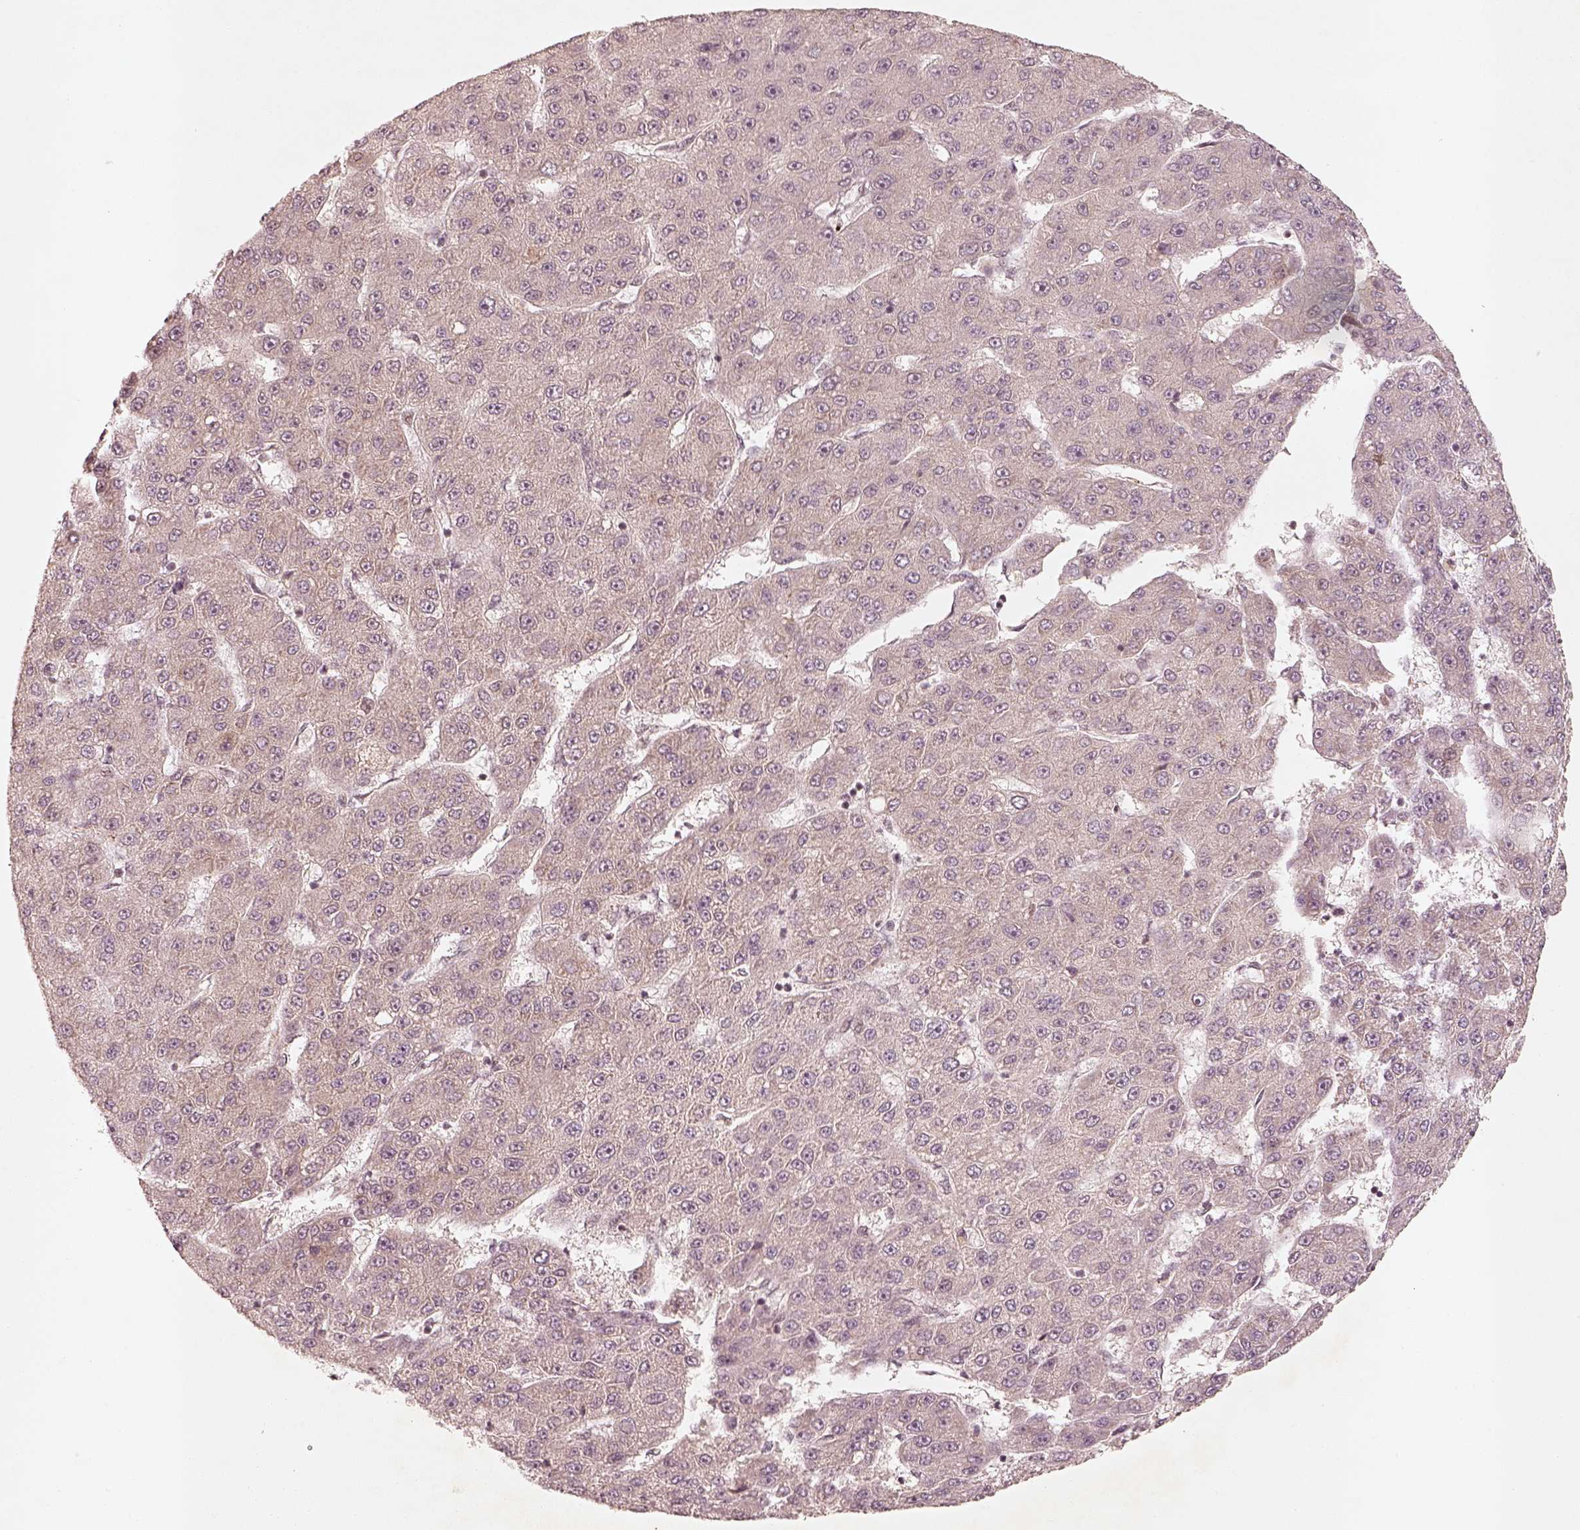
{"staining": {"intensity": "negative", "quantity": "none", "location": "none"}, "tissue": "liver cancer", "cell_type": "Tumor cells", "image_type": "cancer", "snomed": [{"axis": "morphology", "description": "Carcinoma, Hepatocellular, NOS"}, {"axis": "topography", "description": "Liver"}], "caption": "Tumor cells show no significant protein expression in liver cancer.", "gene": "GMEB2", "patient": {"sex": "male", "age": 67}}